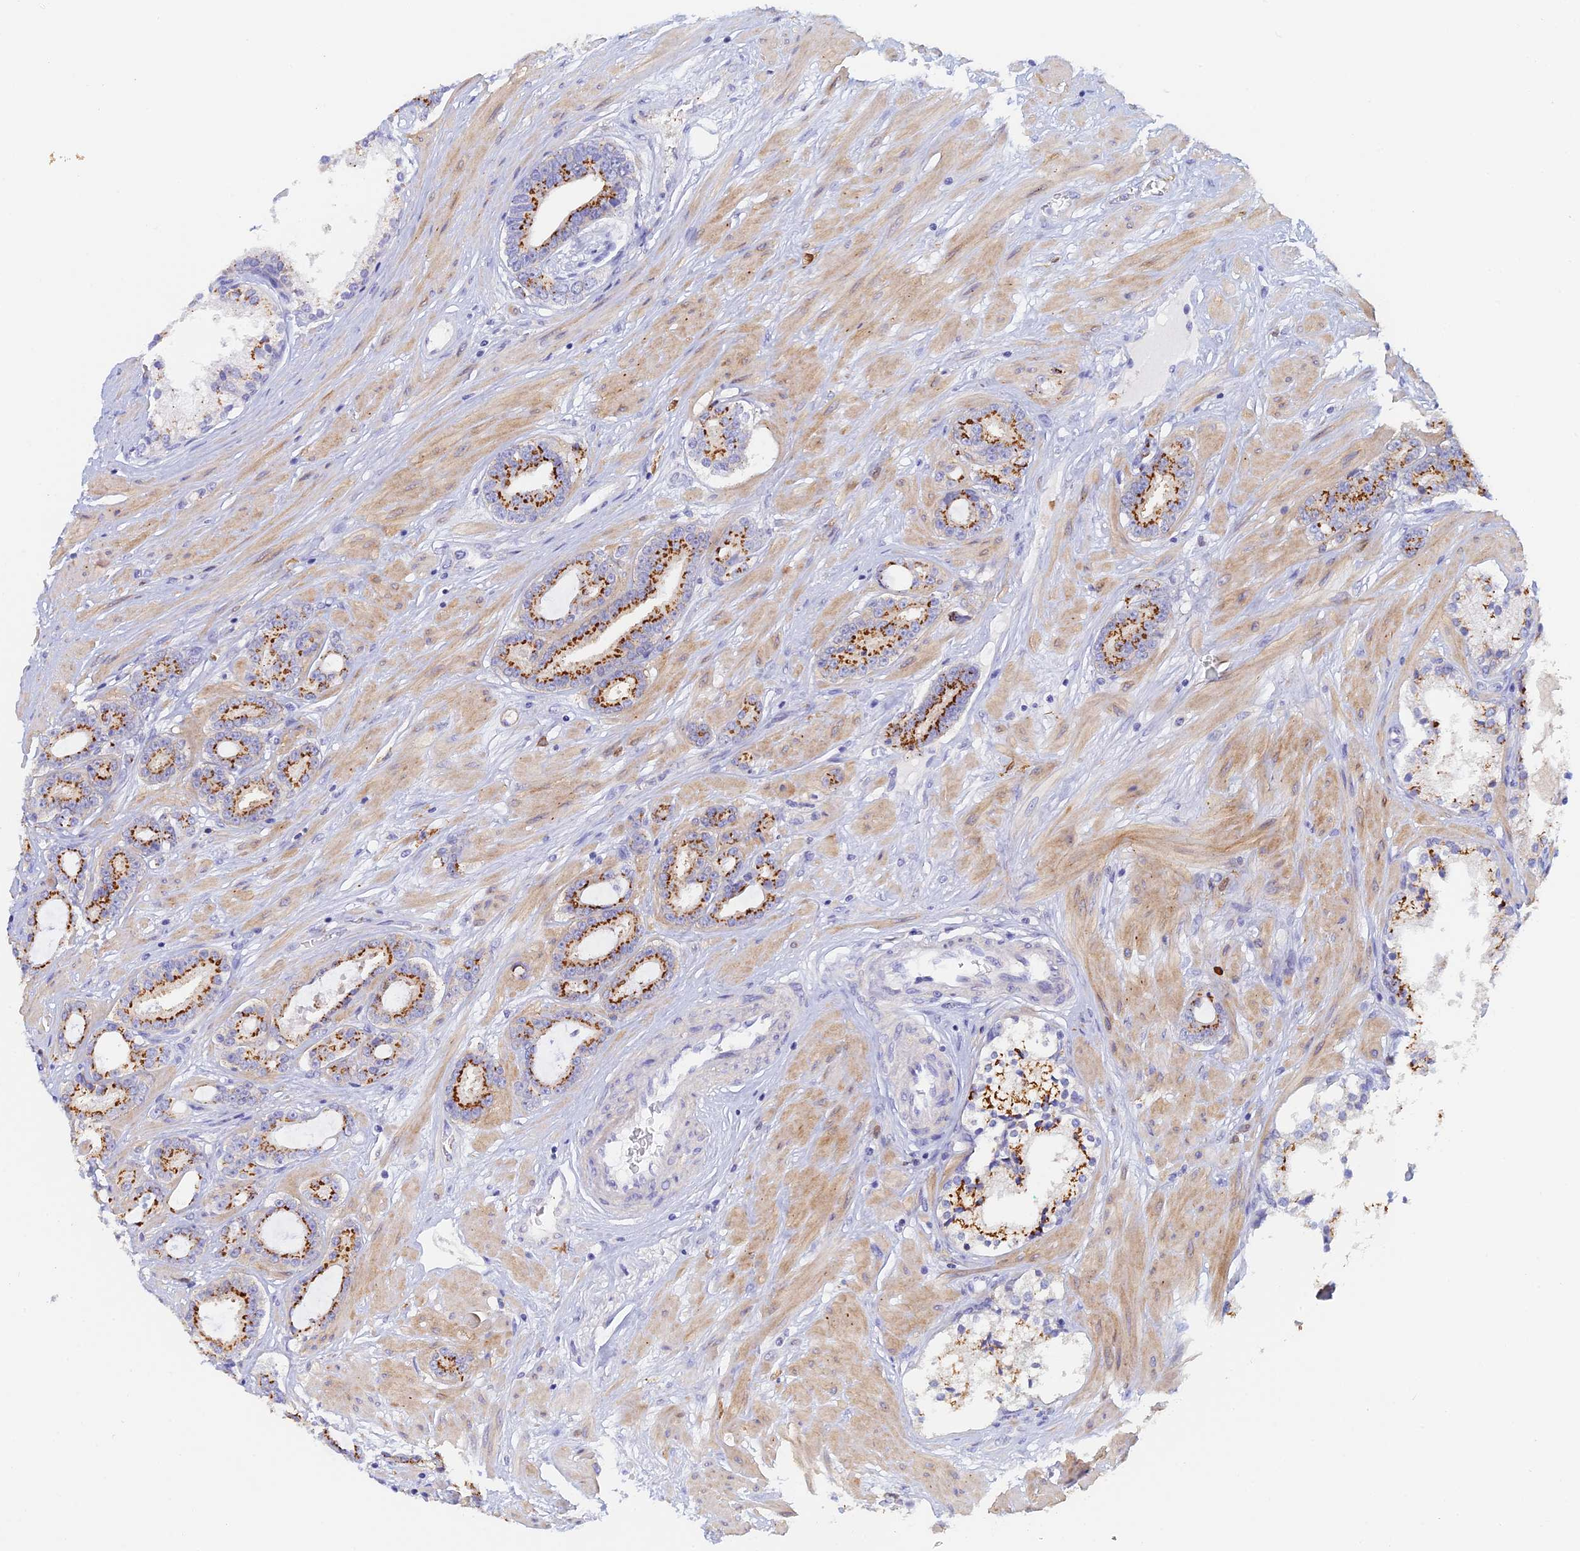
{"staining": {"intensity": "strong", "quantity": "25%-75%", "location": "cytoplasmic/membranous"}, "tissue": "prostate cancer", "cell_type": "Tumor cells", "image_type": "cancer", "snomed": [{"axis": "morphology", "description": "Adenocarcinoma, High grade"}, {"axis": "topography", "description": "Prostate"}], "caption": "There is high levels of strong cytoplasmic/membranous expression in tumor cells of prostate cancer (adenocarcinoma (high-grade)), as demonstrated by immunohistochemical staining (brown color).", "gene": "SLC24A3", "patient": {"sex": "male", "age": 58}}